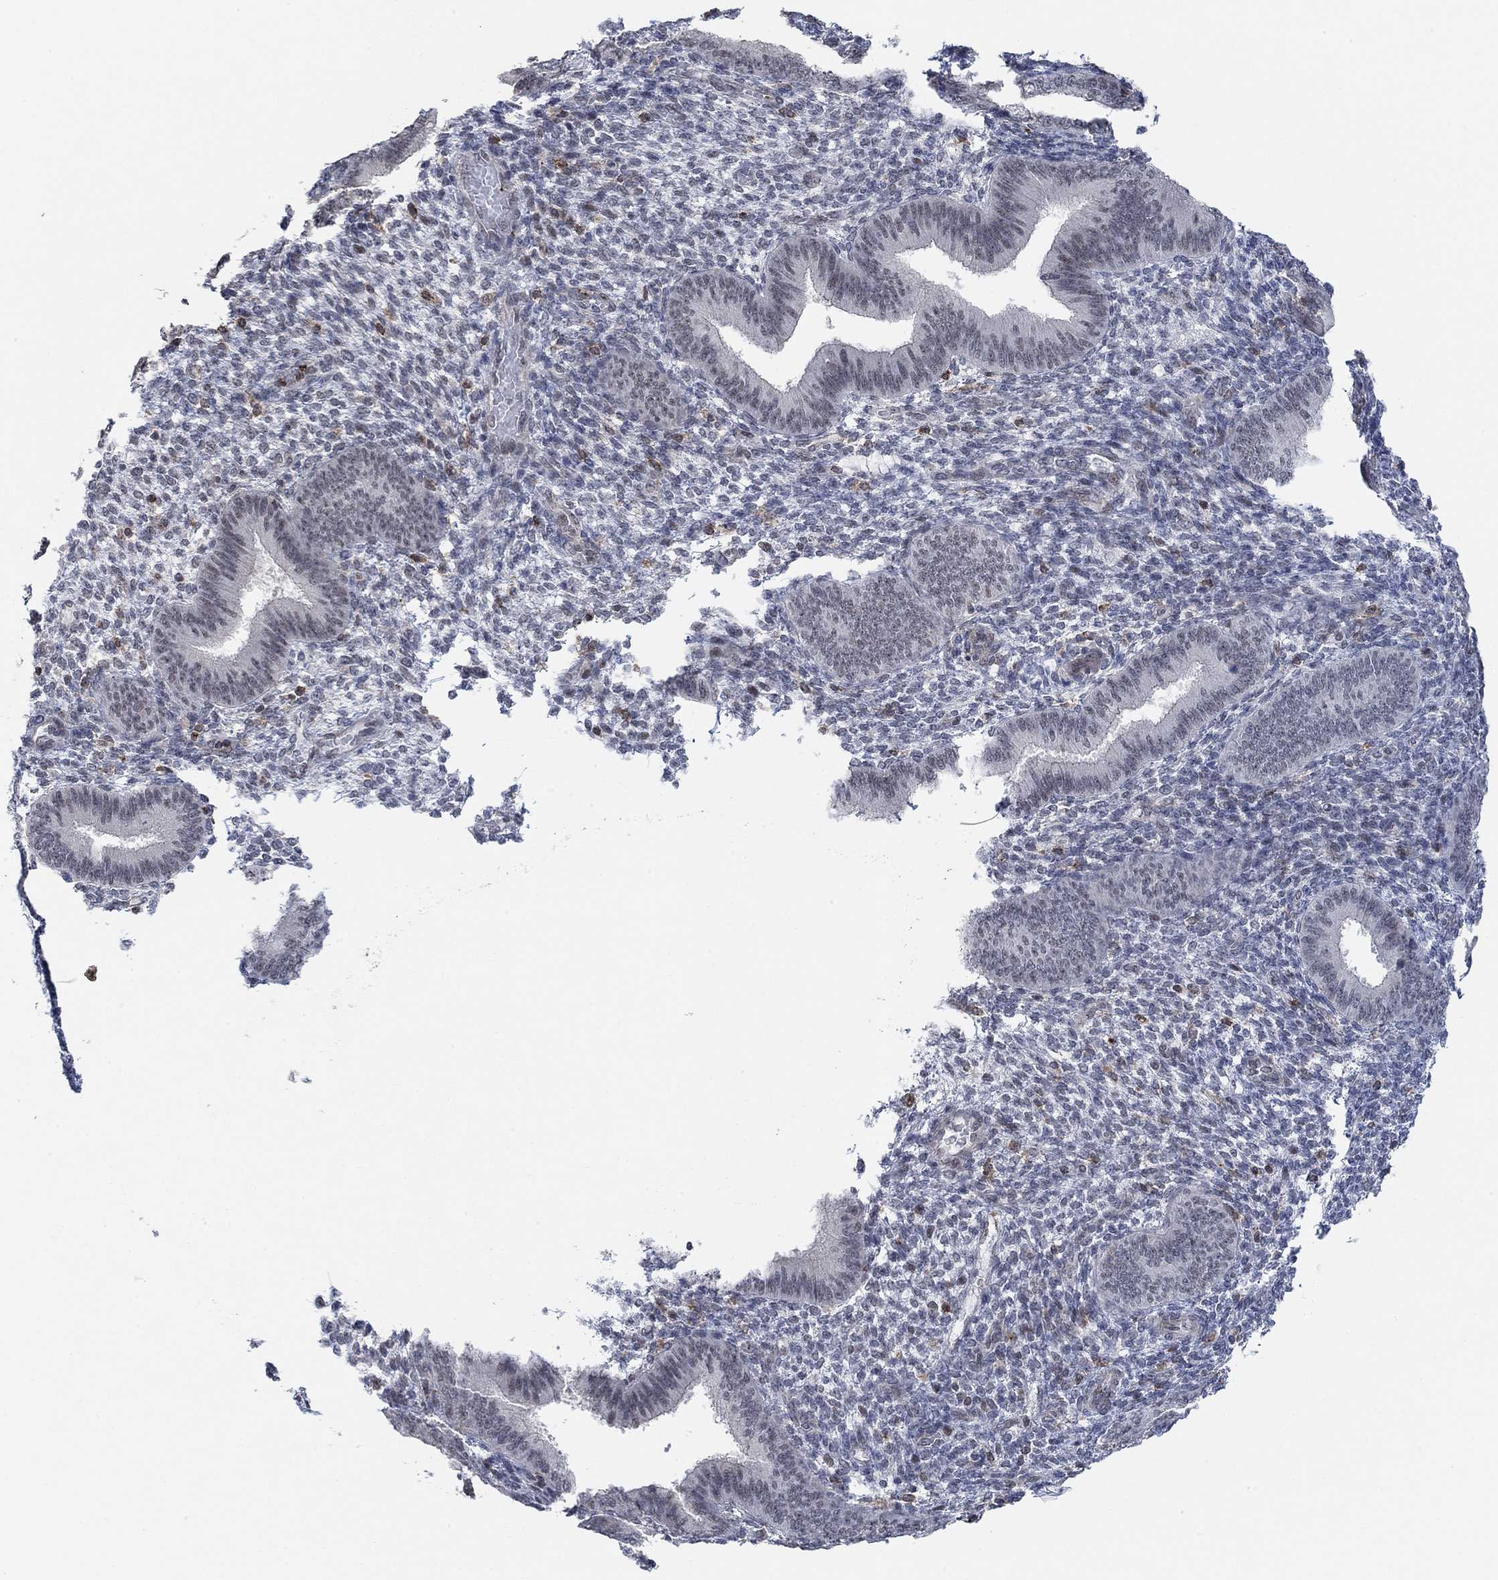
{"staining": {"intensity": "negative", "quantity": "none", "location": "none"}, "tissue": "endometrium", "cell_type": "Cells in endometrial stroma", "image_type": "normal", "snomed": [{"axis": "morphology", "description": "Normal tissue, NOS"}, {"axis": "topography", "description": "Endometrium"}], "caption": "The micrograph demonstrates no staining of cells in endometrial stroma in benign endometrium.", "gene": "PWWP2B", "patient": {"sex": "female", "age": 39}}